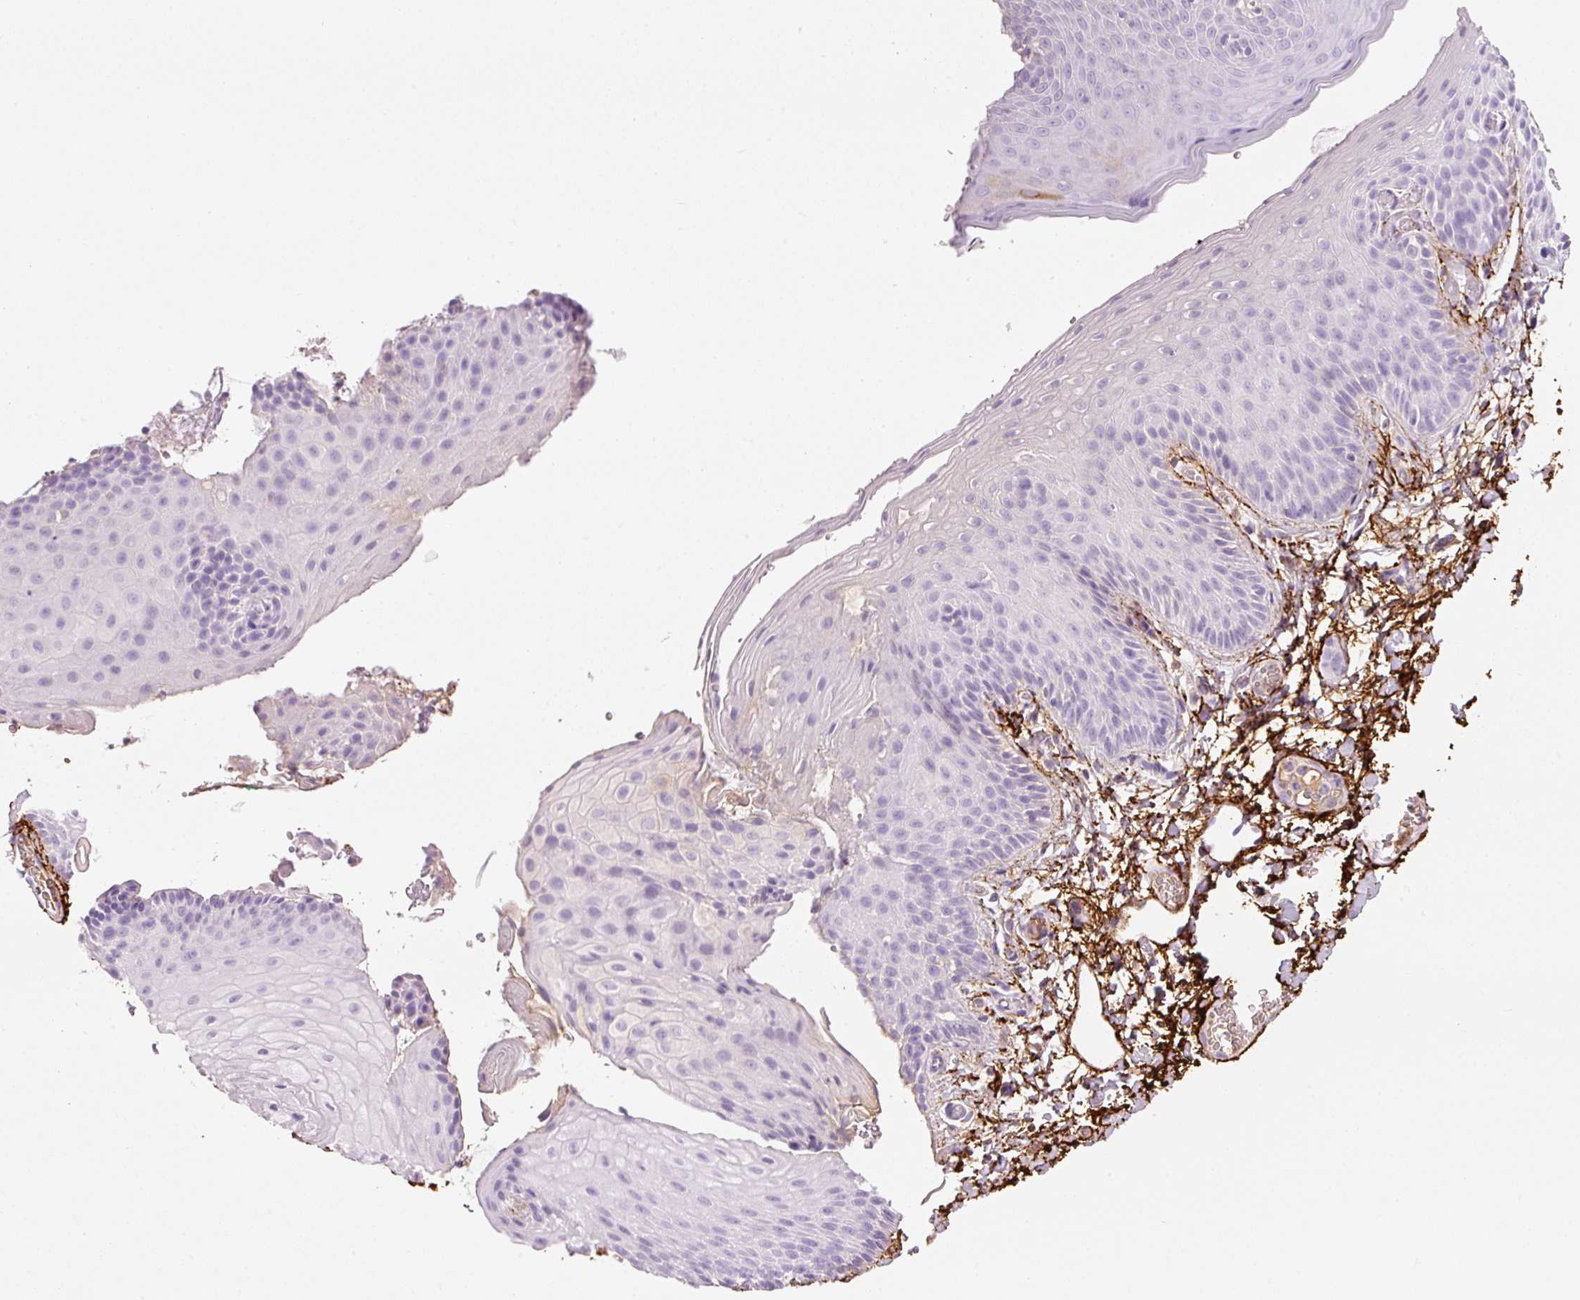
{"staining": {"intensity": "negative", "quantity": "none", "location": "none"}, "tissue": "skin", "cell_type": "Epidermal cells", "image_type": "normal", "snomed": [{"axis": "morphology", "description": "Normal tissue, NOS"}, {"axis": "morphology", "description": "Hemorrhoids"}, {"axis": "morphology", "description": "Inflammation, NOS"}, {"axis": "topography", "description": "Anal"}], "caption": "DAB (3,3'-diaminobenzidine) immunohistochemical staining of normal skin shows no significant expression in epidermal cells.", "gene": "MFAP4", "patient": {"sex": "male", "age": 60}}